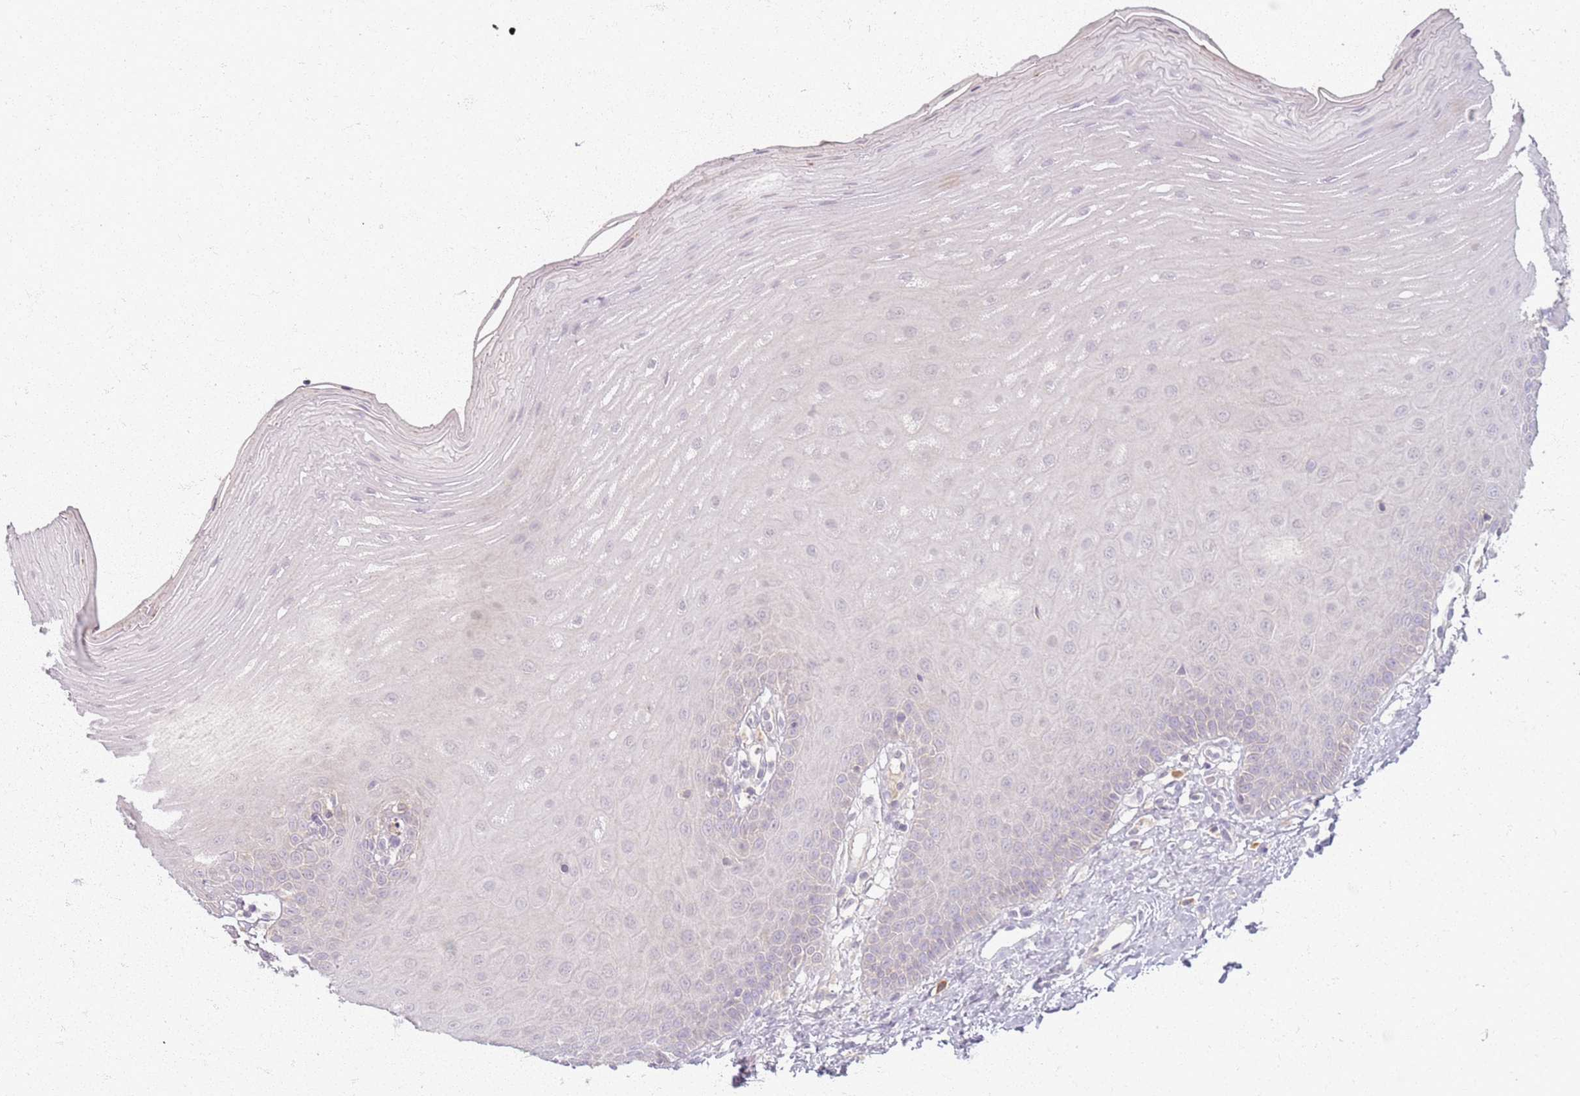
{"staining": {"intensity": "negative", "quantity": "none", "location": "none"}, "tissue": "oral mucosa", "cell_type": "Squamous epithelial cells", "image_type": "normal", "snomed": [{"axis": "morphology", "description": "Normal tissue, NOS"}, {"axis": "topography", "description": "Oral tissue"}], "caption": "DAB immunohistochemical staining of normal human oral mucosa exhibits no significant positivity in squamous epithelial cells.", "gene": "ZDHHC2", "patient": {"sex": "female", "age": 39}}